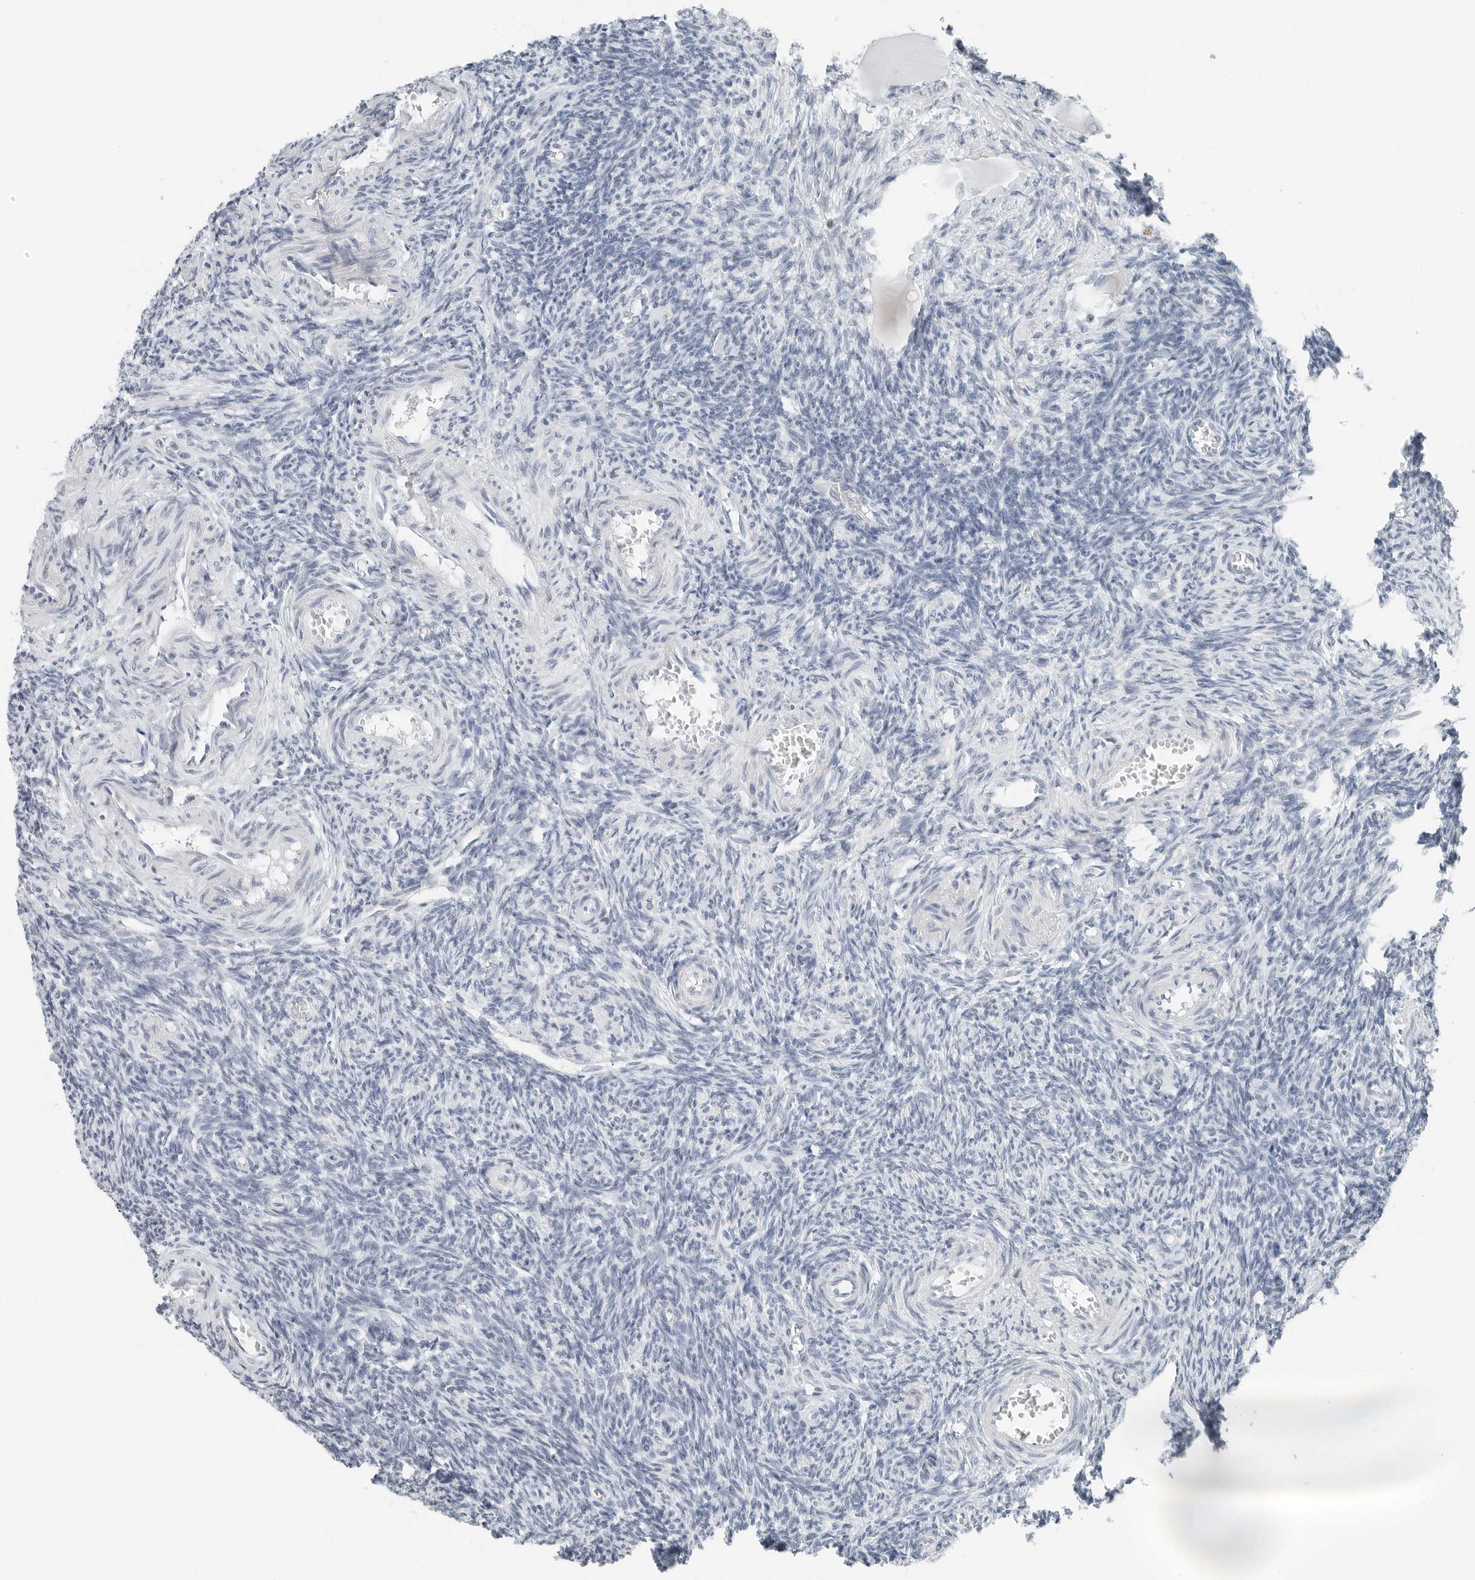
{"staining": {"intensity": "negative", "quantity": "none", "location": "none"}, "tissue": "ovary", "cell_type": "Ovarian stroma cells", "image_type": "normal", "snomed": [{"axis": "morphology", "description": "Normal tissue, NOS"}, {"axis": "topography", "description": "Ovary"}], "caption": "This is an IHC histopathology image of normal ovary. There is no positivity in ovarian stroma cells.", "gene": "P4HA2", "patient": {"sex": "female", "age": 27}}